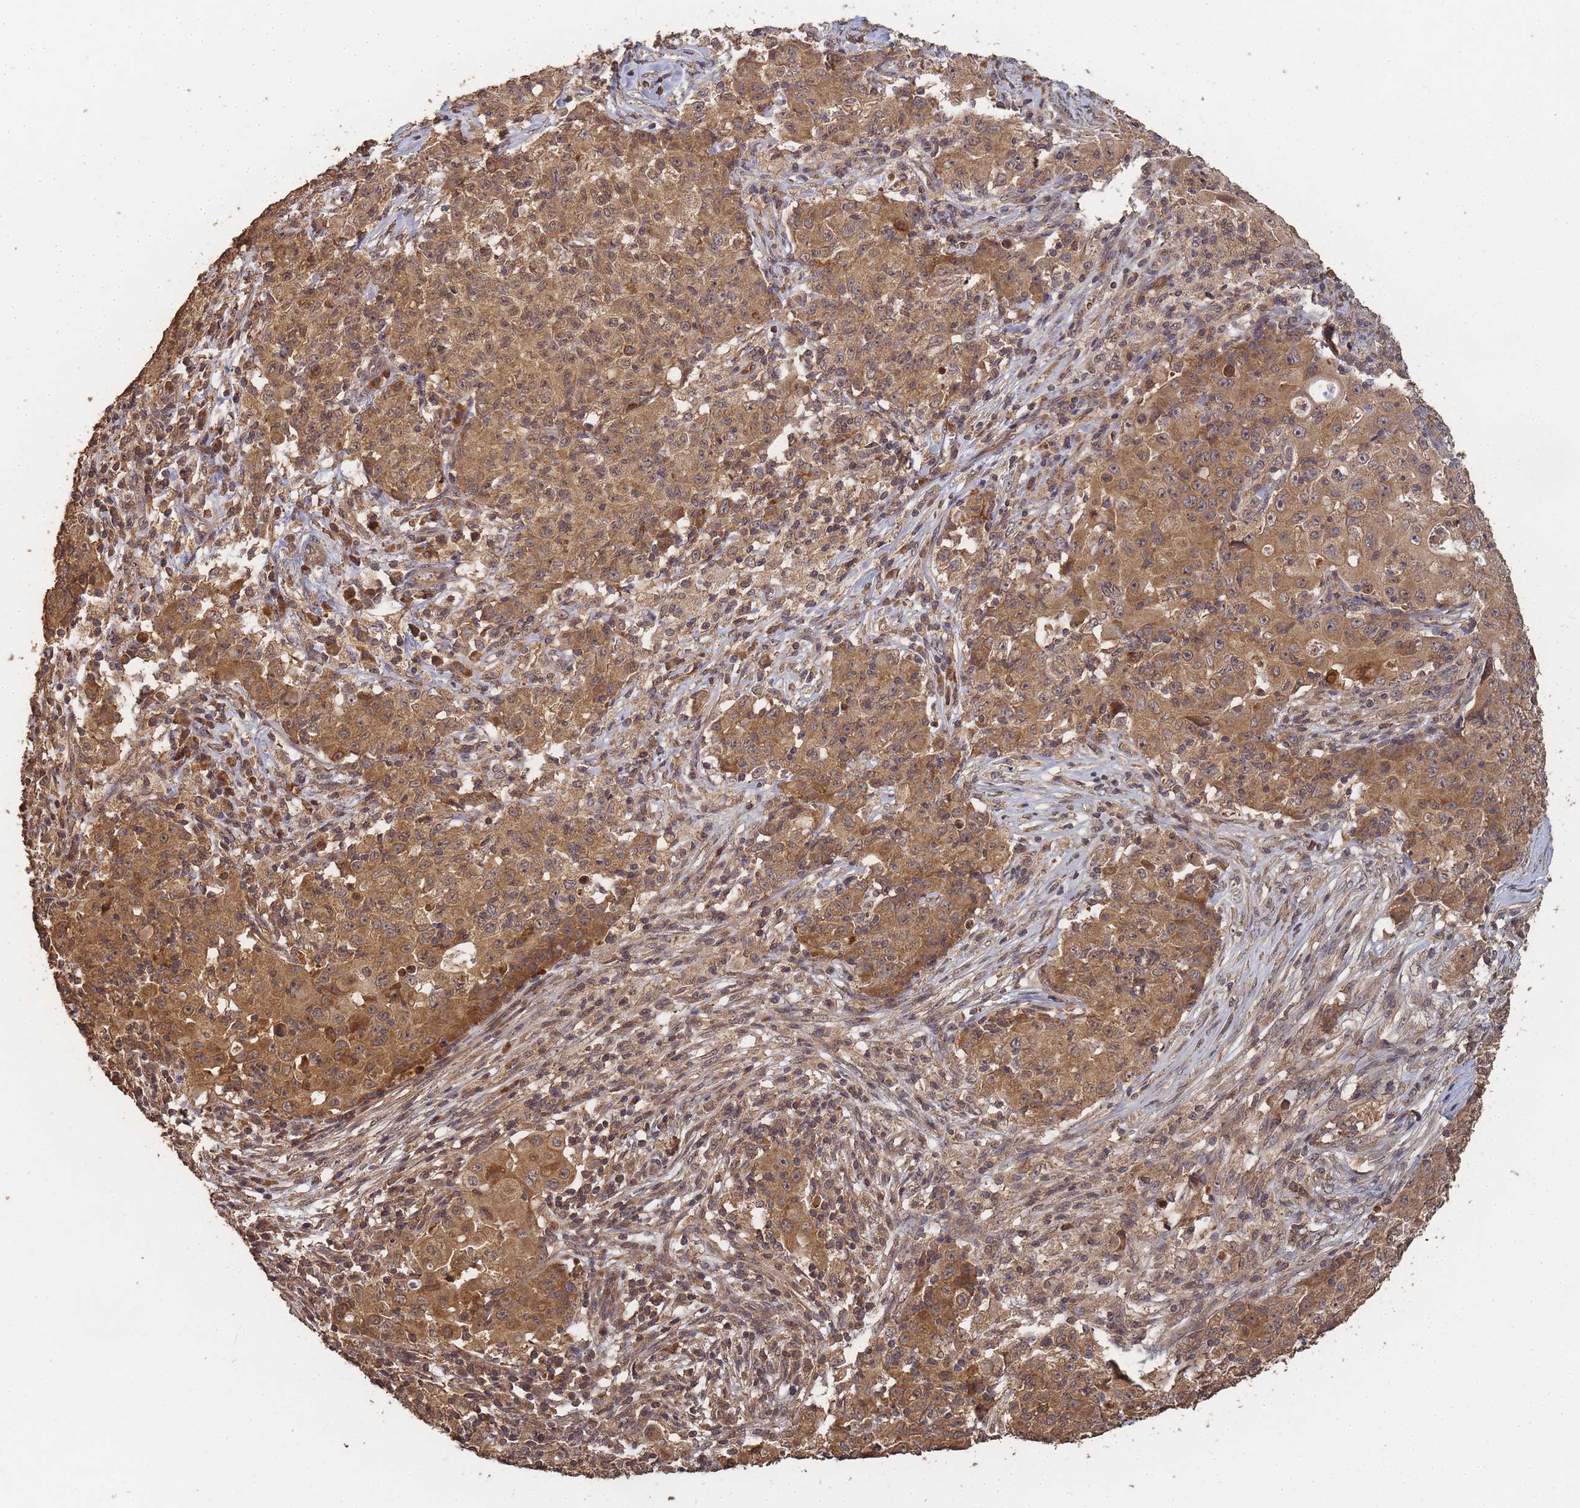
{"staining": {"intensity": "moderate", "quantity": ">75%", "location": "cytoplasmic/membranous,nuclear"}, "tissue": "ovarian cancer", "cell_type": "Tumor cells", "image_type": "cancer", "snomed": [{"axis": "morphology", "description": "Carcinoma, endometroid"}, {"axis": "topography", "description": "Ovary"}], "caption": "The micrograph reveals immunohistochemical staining of ovarian cancer. There is moderate cytoplasmic/membranous and nuclear staining is appreciated in about >75% of tumor cells.", "gene": "ALKBH1", "patient": {"sex": "female", "age": 42}}